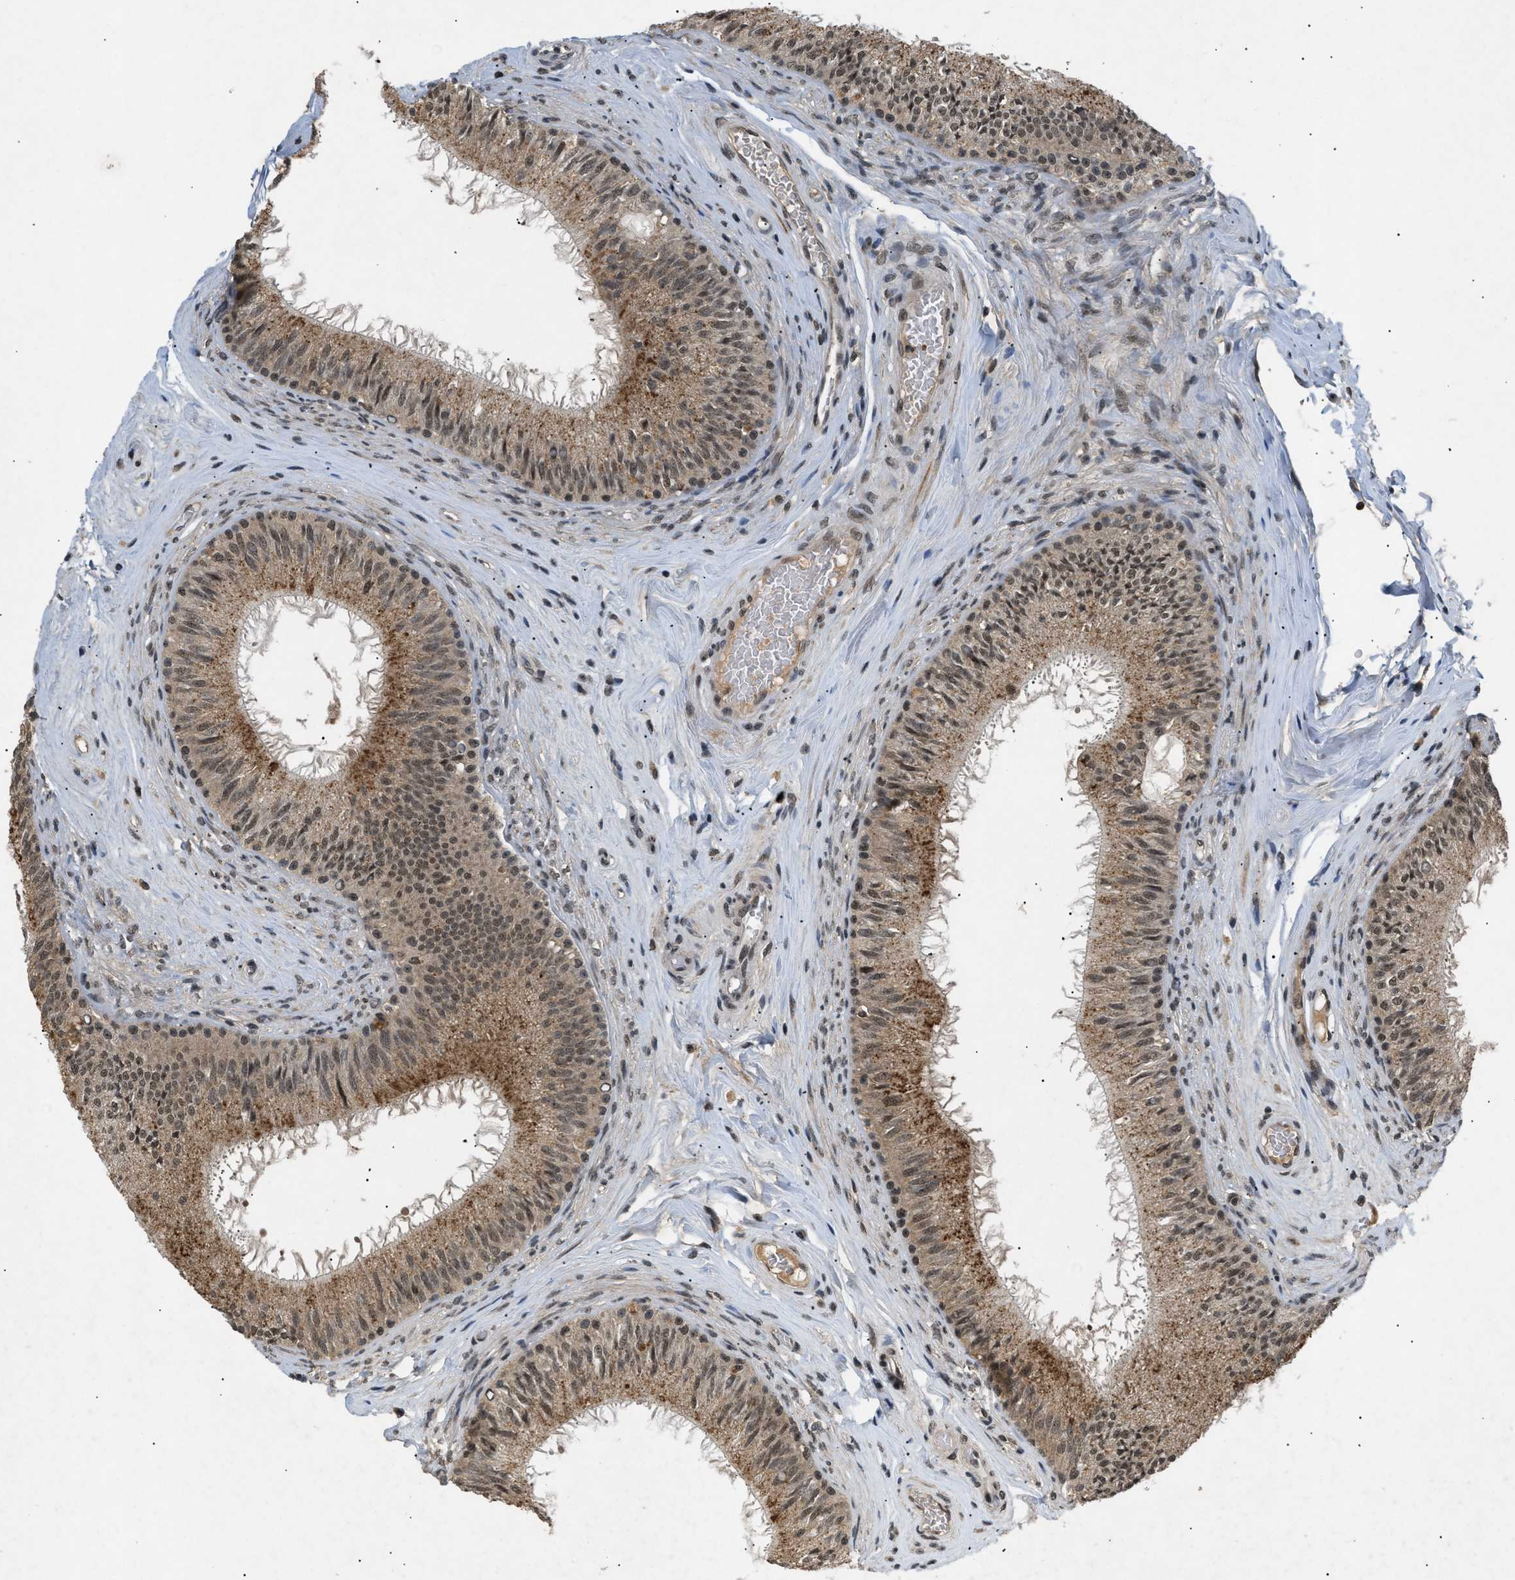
{"staining": {"intensity": "moderate", "quantity": ">75%", "location": "cytoplasmic/membranous,nuclear"}, "tissue": "epididymis", "cell_type": "Glandular cells", "image_type": "normal", "snomed": [{"axis": "morphology", "description": "Normal tissue, NOS"}, {"axis": "topography", "description": "Testis"}, {"axis": "topography", "description": "Epididymis"}], "caption": "IHC image of benign epididymis: epididymis stained using immunohistochemistry demonstrates medium levels of moderate protein expression localized specifically in the cytoplasmic/membranous,nuclear of glandular cells, appearing as a cytoplasmic/membranous,nuclear brown color.", "gene": "RBM5", "patient": {"sex": "male", "age": 36}}